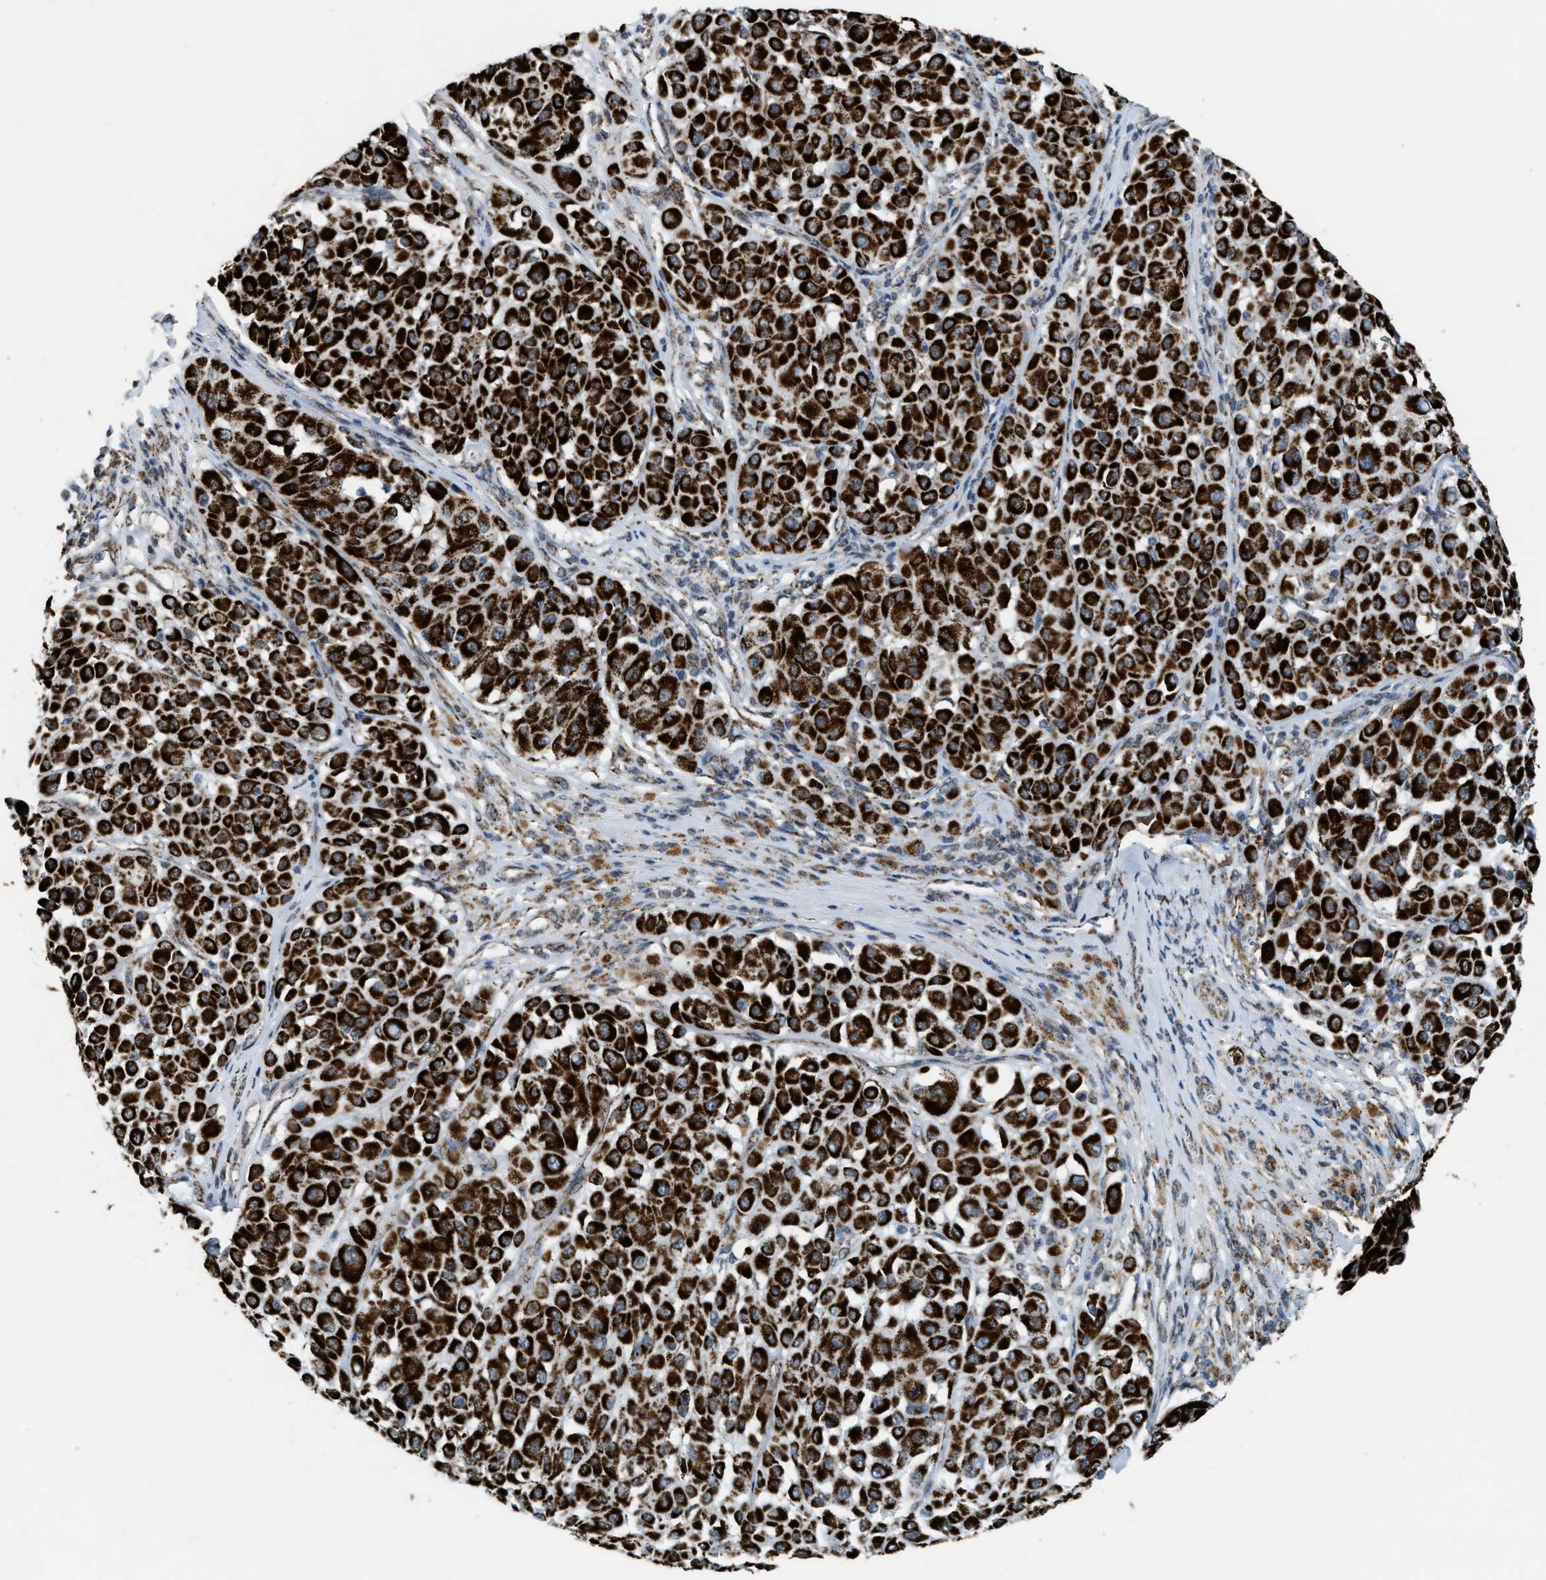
{"staining": {"intensity": "strong", "quantity": ">75%", "location": "cytoplasmic/membranous"}, "tissue": "melanoma", "cell_type": "Tumor cells", "image_type": "cancer", "snomed": [{"axis": "morphology", "description": "Malignant melanoma, Metastatic site"}, {"axis": "topography", "description": "Soft tissue"}], "caption": "Protein expression analysis of human melanoma reveals strong cytoplasmic/membranous positivity in about >75% of tumor cells.", "gene": "HIBADH", "patient": {"sex": "male", "age": 41}}